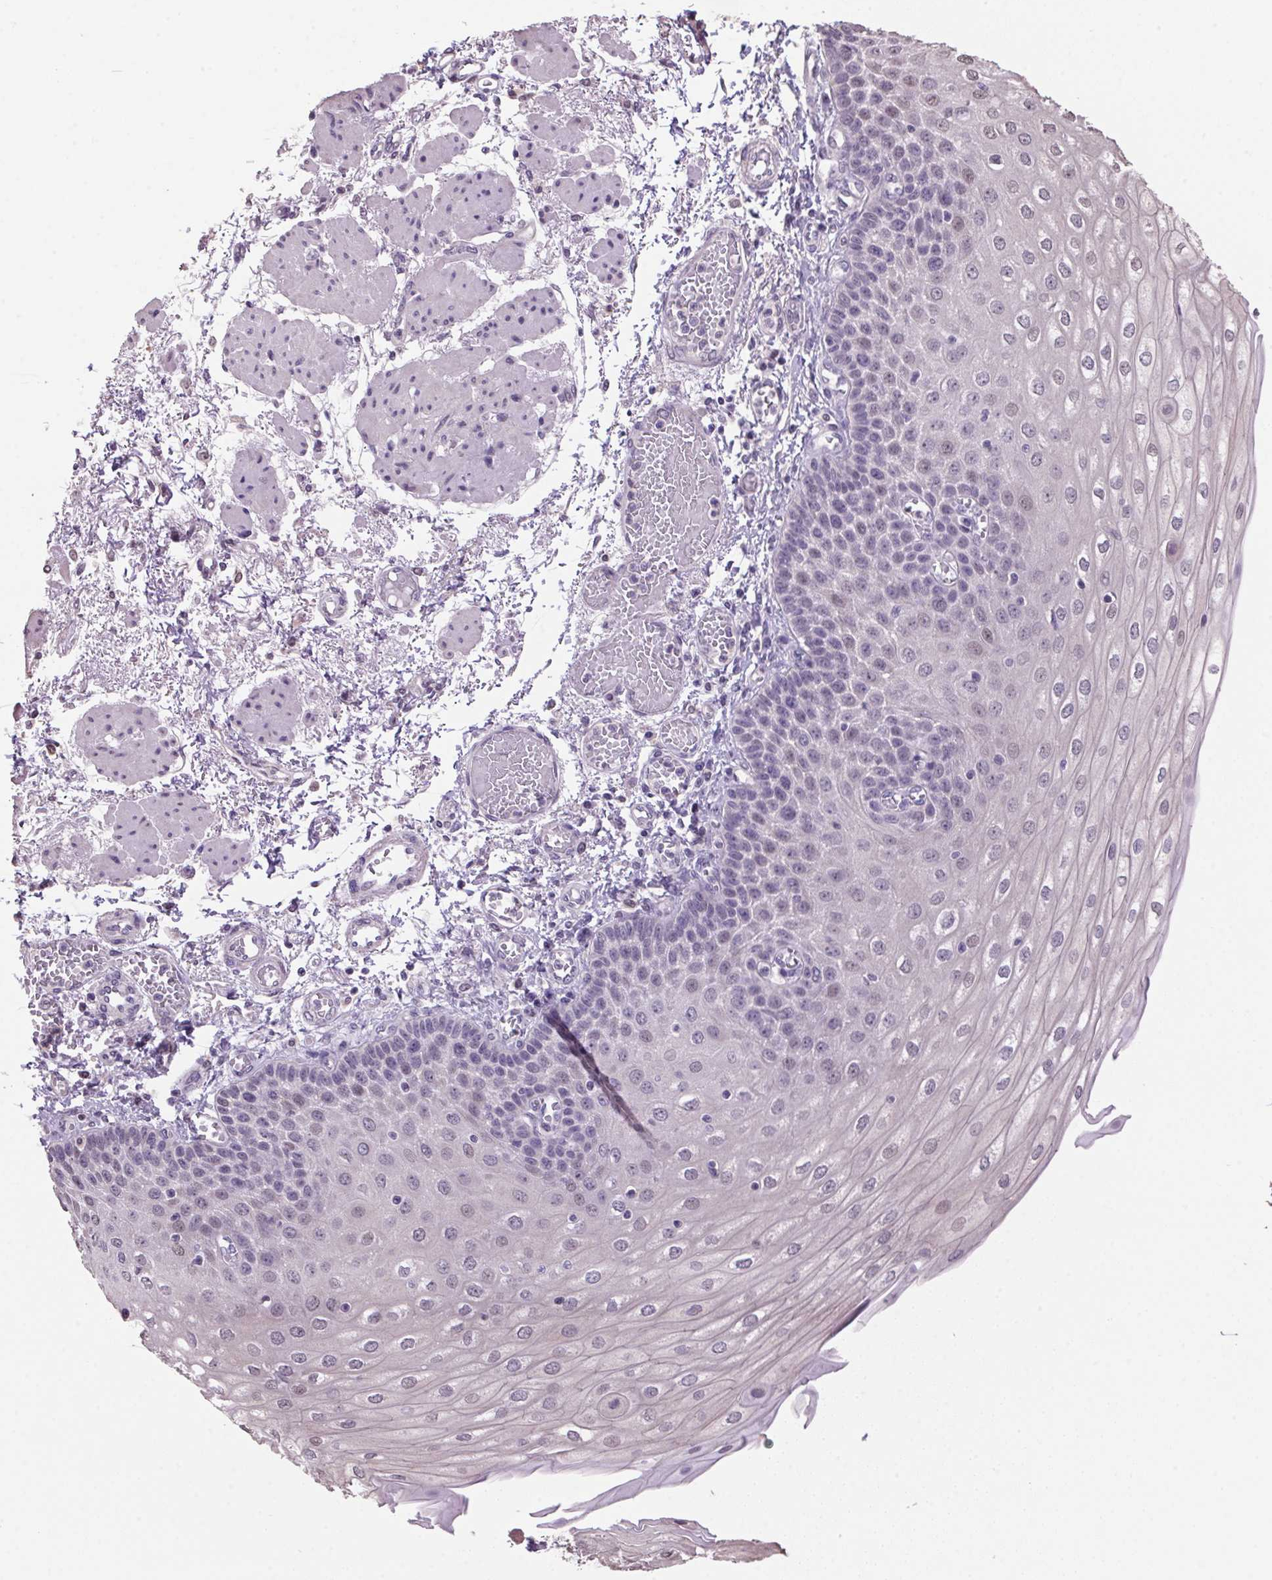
{"staining": {"intensity": "weak", "quantity": "25%-75%", "location": "nuclear"}, "tissue": "esophagus", "cell_type": "Squamous epithelial cells", "image_type": "normal", "snomed": [{"axis": "morphology", "description": "Normal tissue, NOS"}, {"axis": "morphology", "description": "Adenocarcinoma, NOS"}, {"axis": "topography", "description": "Esophagus"}], "caption": "A brown stain labels weak nuclear expression of a protein in squamous epithelial cells of benign esophagus. (IHC, brightfield microscopy, high magnification).", "gene": "VWA3B", "patient": {"sex": "male", "age": 81}}